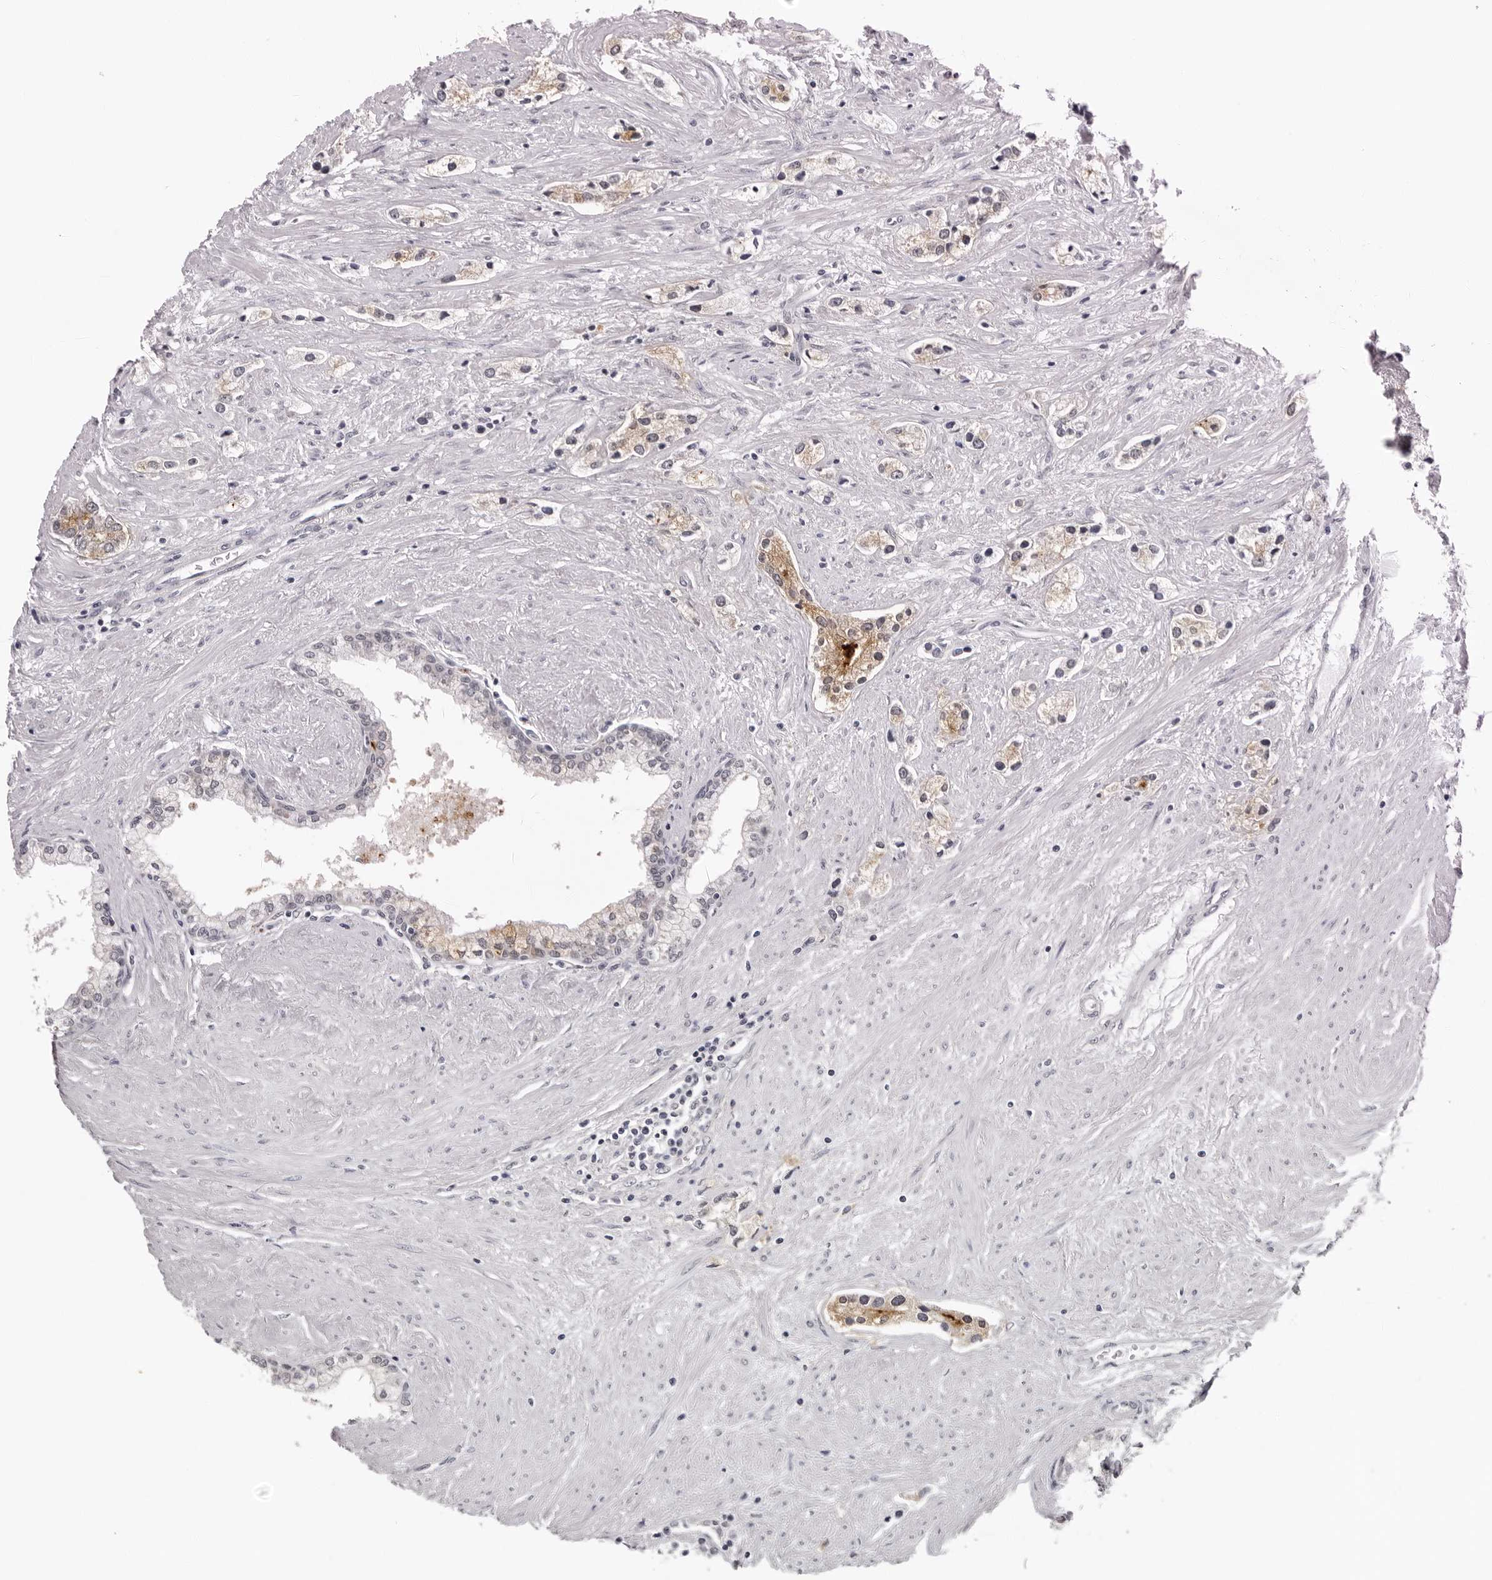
{"staining": {"intensity": "moderate", "quantity": "<25%", "location": "cytoplasmic/membranous"}, "tissue": "prostate cancer", "cell_type": "Tumor cells", "image_type": "cancer", "snomed": [{"axis": "morphology", "description": "Adenocarcinoma, High grade"}, {"axis": "topography", "description": "Prostate"}], "caption": "High-power microscopy captured an immunohistochemistry micrograph of prostate cancer, revealing moderate cytoplasmic/membranous staining in approximately <25% of tumor cells.", "gene": "PRUNE1", "patient": {"sex": "male", "age": 66}}